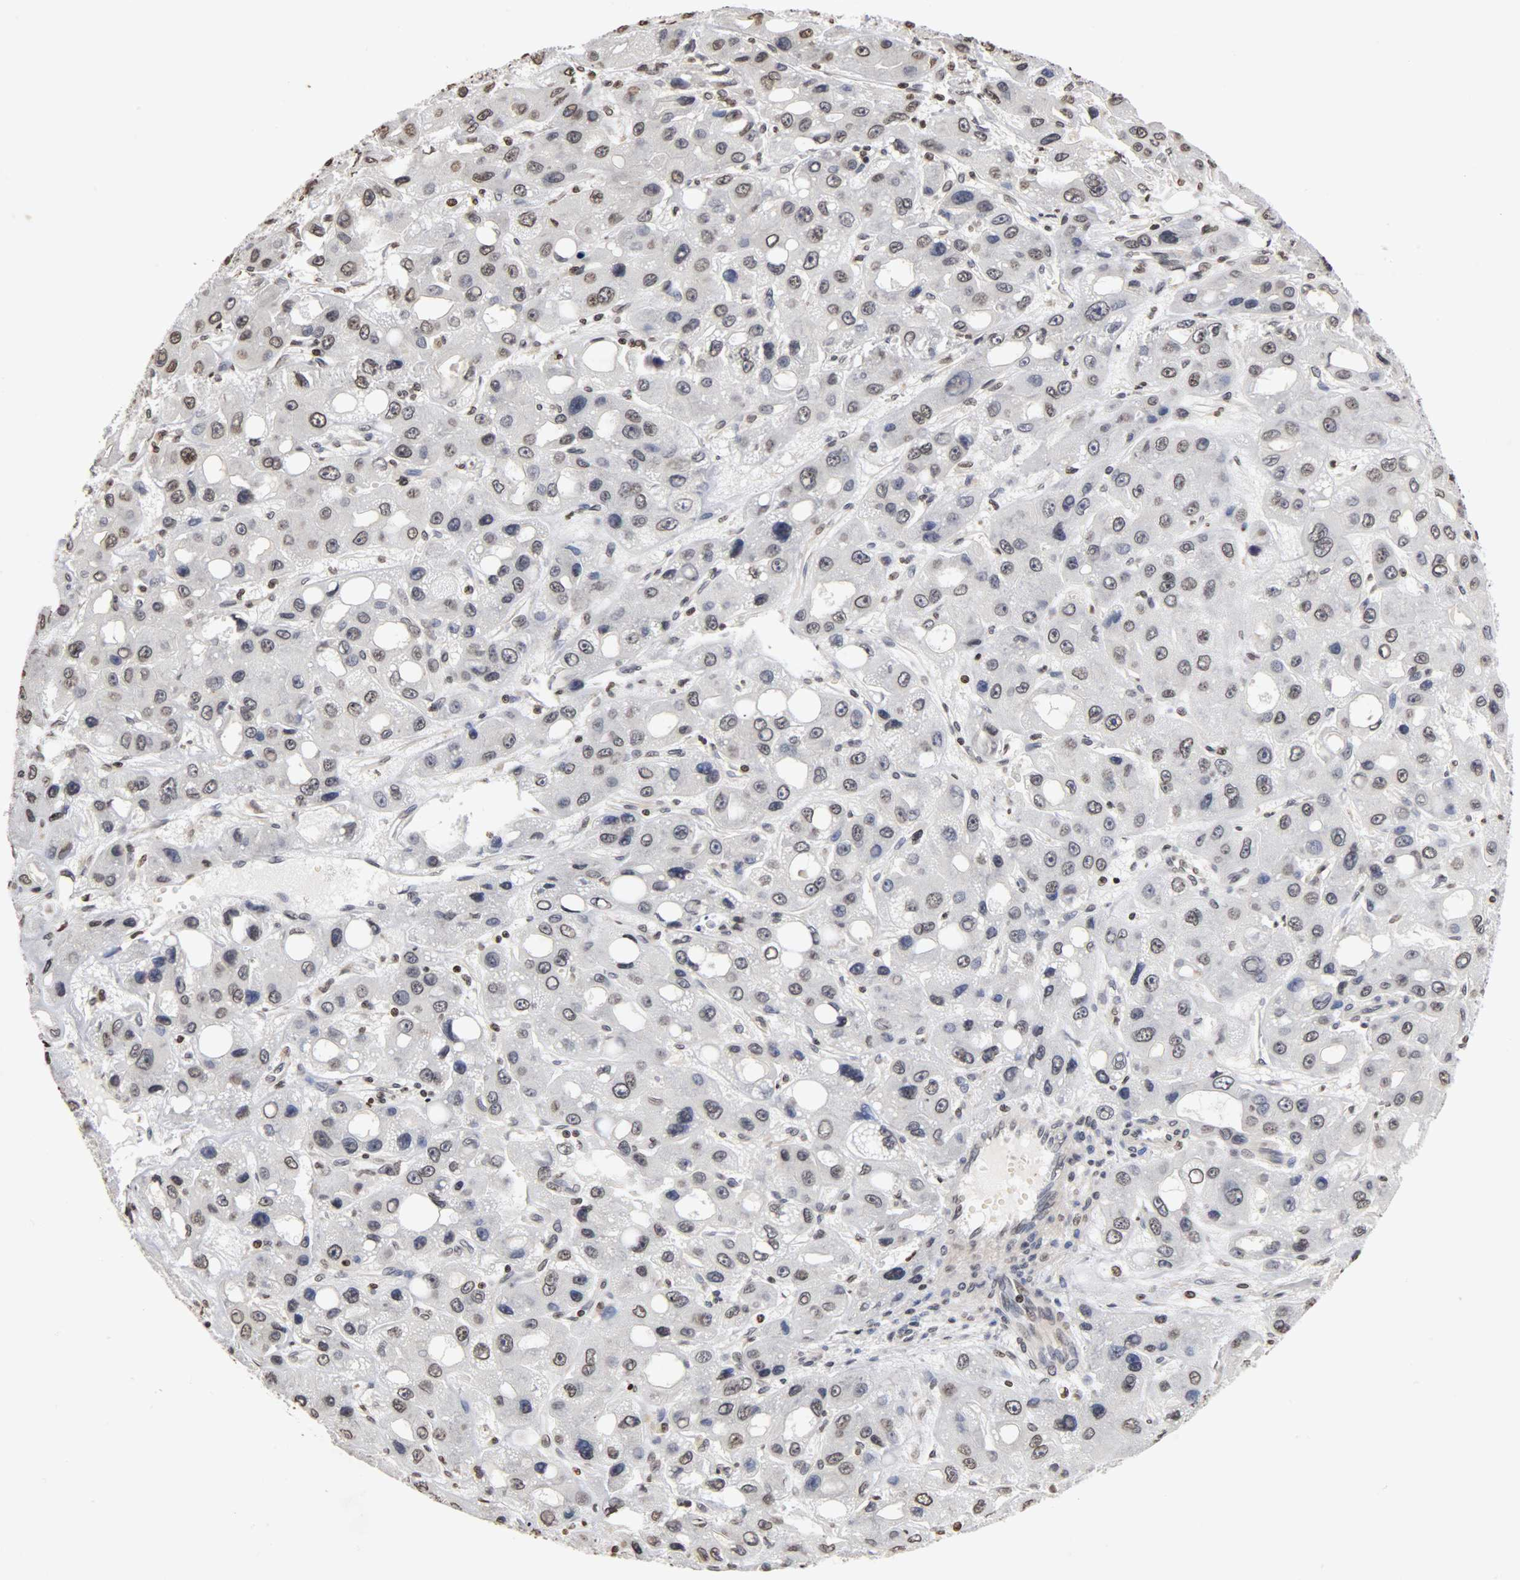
{"staining": {"intensity": "weak", "quantity": "<25%", "location": "nuclear"}, "tissue": "liver cancer", "cell_type": "Tumor cells", "image_type": "cancer", "snomed": [{"axis": "morphology", "description": "Carcinoma, Hepatocellular, NOS"}, {"axis": "topography", "description": "Liver"}], "caption": "The histopathology image displays no staining of tumor cells in liver hepatocellular carcinoma. (Immunohistochemistry (ihc), brightfield microscopy, high magnification).", "gene": "ERCC2", "patient": {"sex": "male", "age": 55}}